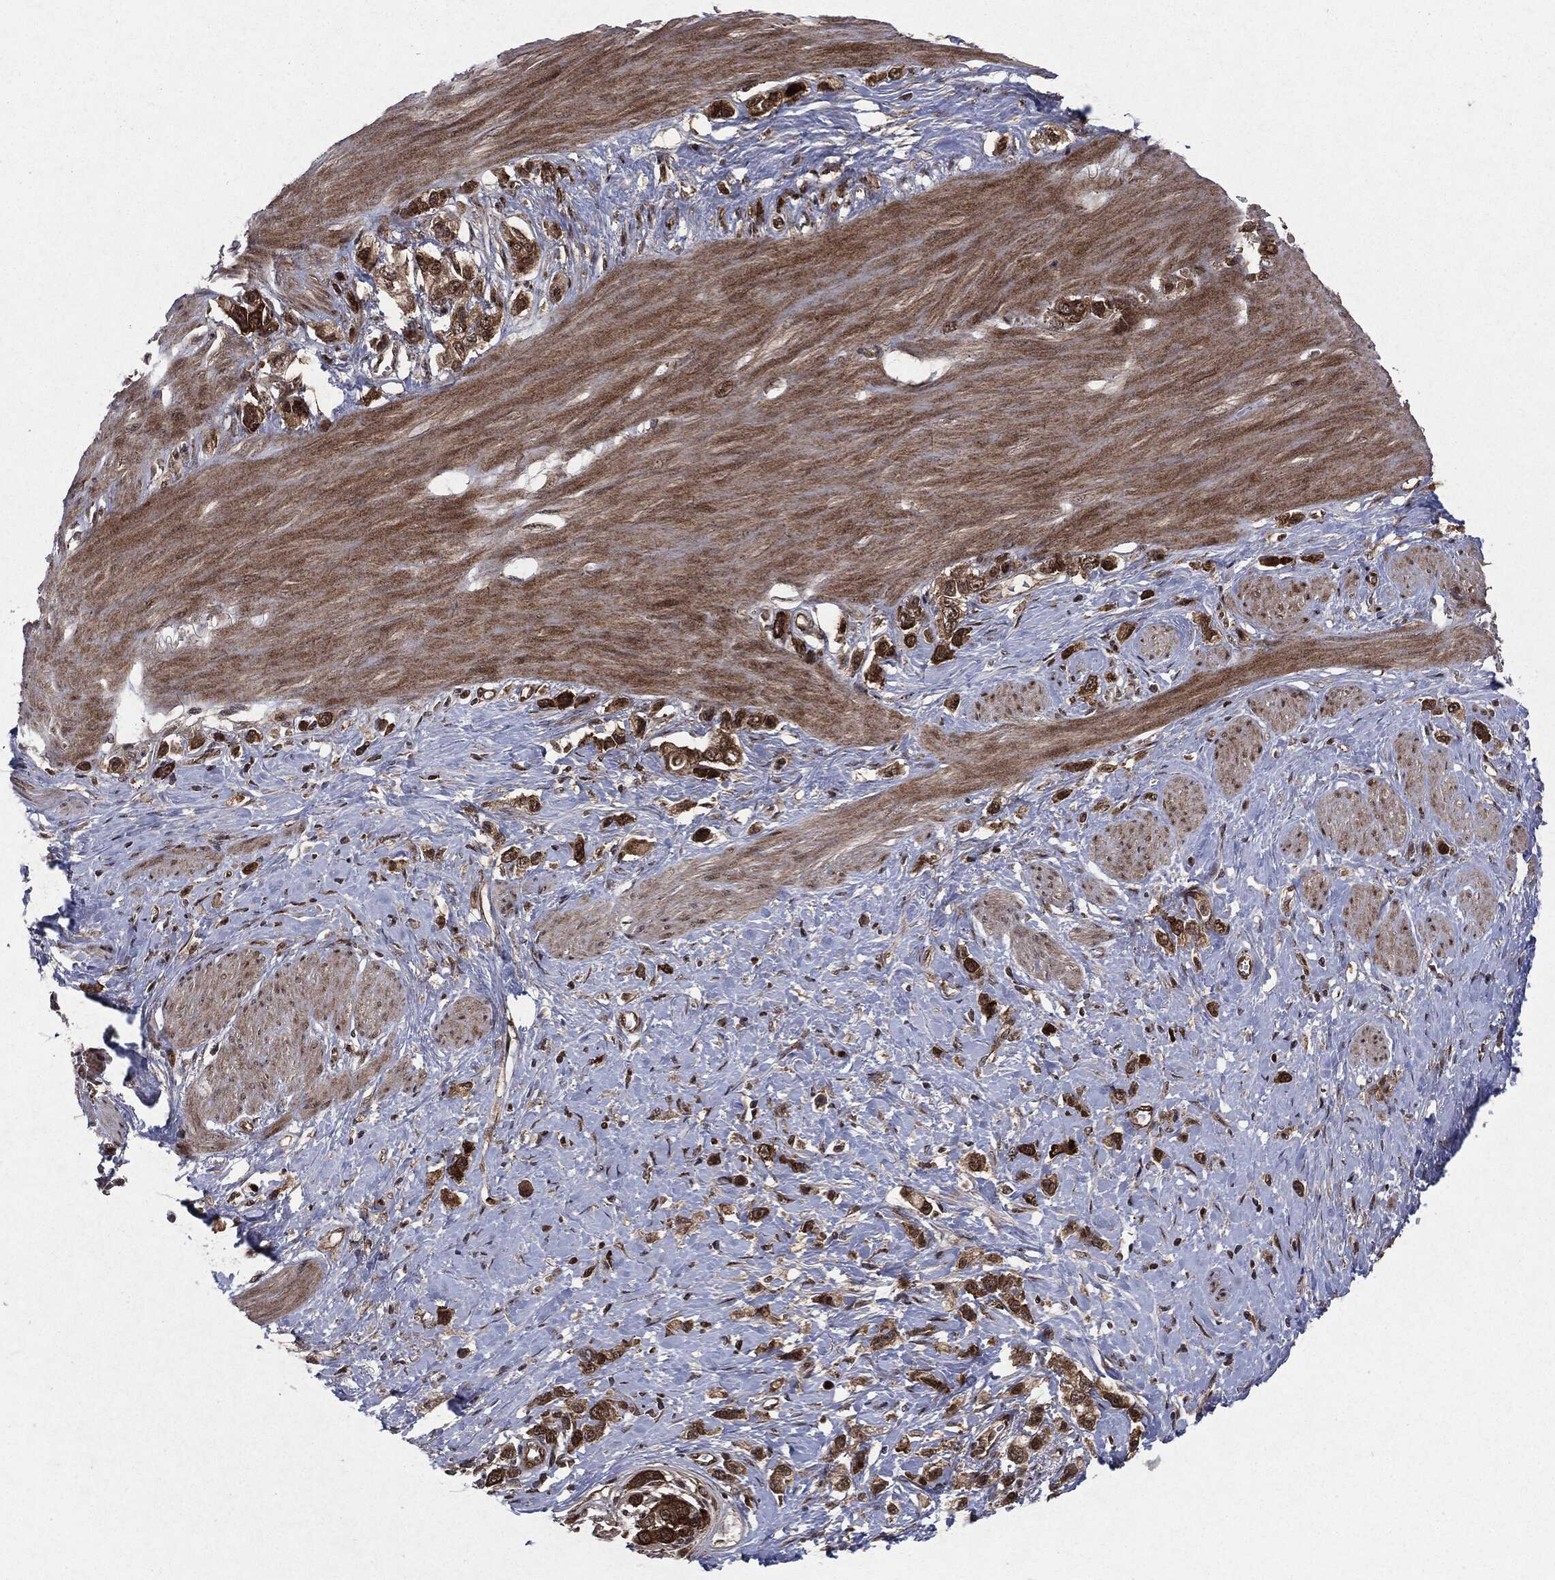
{"staining": {"intensity": "moderate", "quantity": ">75%", "location": "cytoplasmic/membranous"}, "tissue": "stomach cancer", "cell_type": "Tumor cells", "image_type": "cancer", "snomed": [{"axis": "morphology", "description": "Normal tissue, NOS"}, {"axis": "morphology", "description": "Adenocarcinoma, NOS"}, {"axis": "morphology", "description": "Adenocarcinoma, High grade"}, {"axis": "topography", "description": "Stomach, upper"}, {"axis": "topography", "description": "Stomach"}], "caption": "Brown immunohistochemical staining in stomach cancer (adenocarcinoma) shows moderate cytoplasmic/membranous positivity in approximately >75% of tumor cells.", "gene": "OTUB1", "patient": {"sex": "female", "age": 65}}